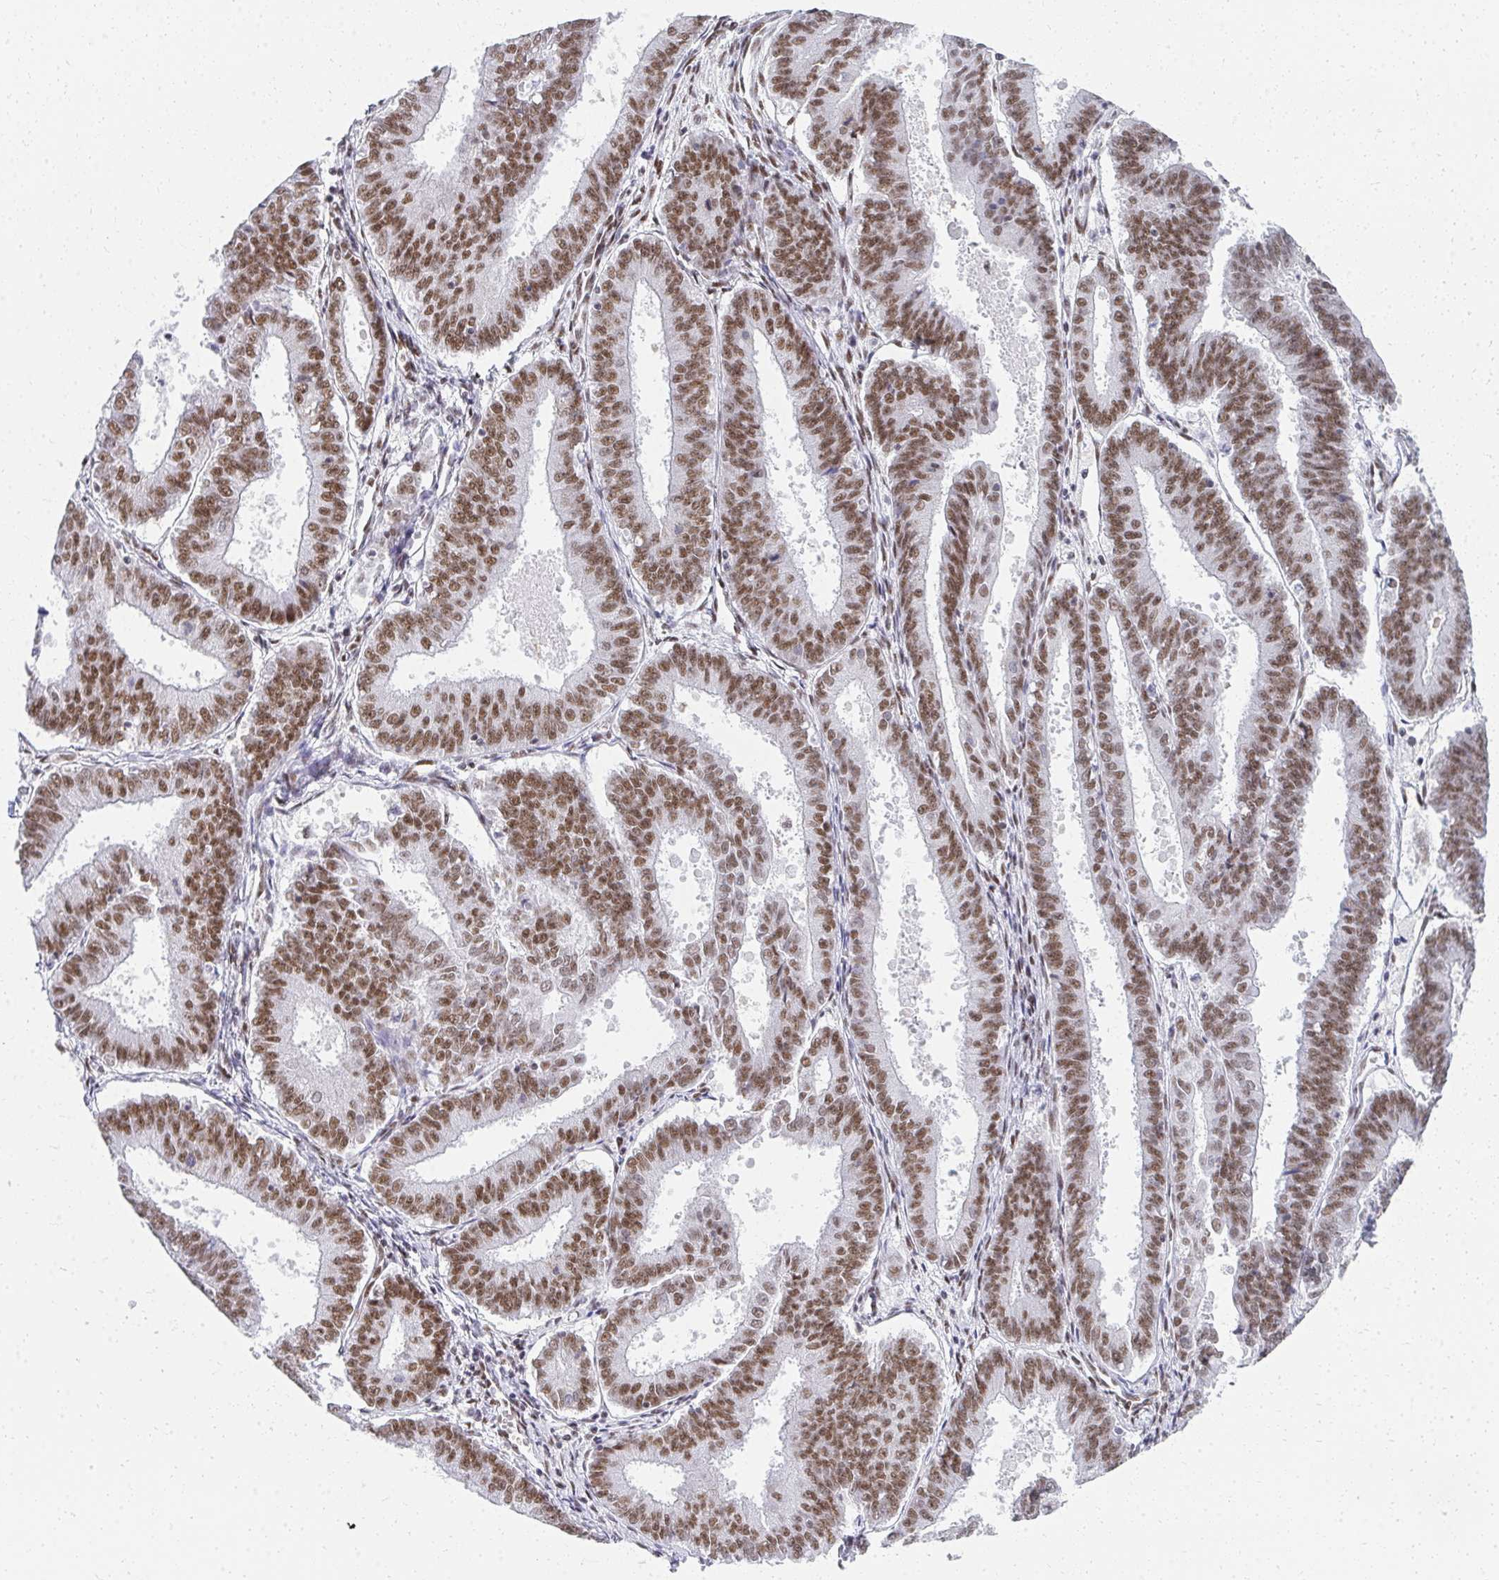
{"staining": {"intensity": "moderate", "quantity": ">75%", "location": "nuclear"}, "tissue": "endometrial cancer", "cell_type": "Tumor cells", "image_type": "cancer", "snomed": [{"axis": "morphology", "description": "Adenocarcinoma, NOS"}, {"axis": "topography", "description": "Endometrium"}], "caption": "A micrograph showing moderate nuclear staining in about >75% of tumor cells in endometrial cancer (adenocarcinoma), as visualized by brown immunohistochemical staining.", "gene": "CREBBP", "patient": {"sex": "female", "age": 73}}